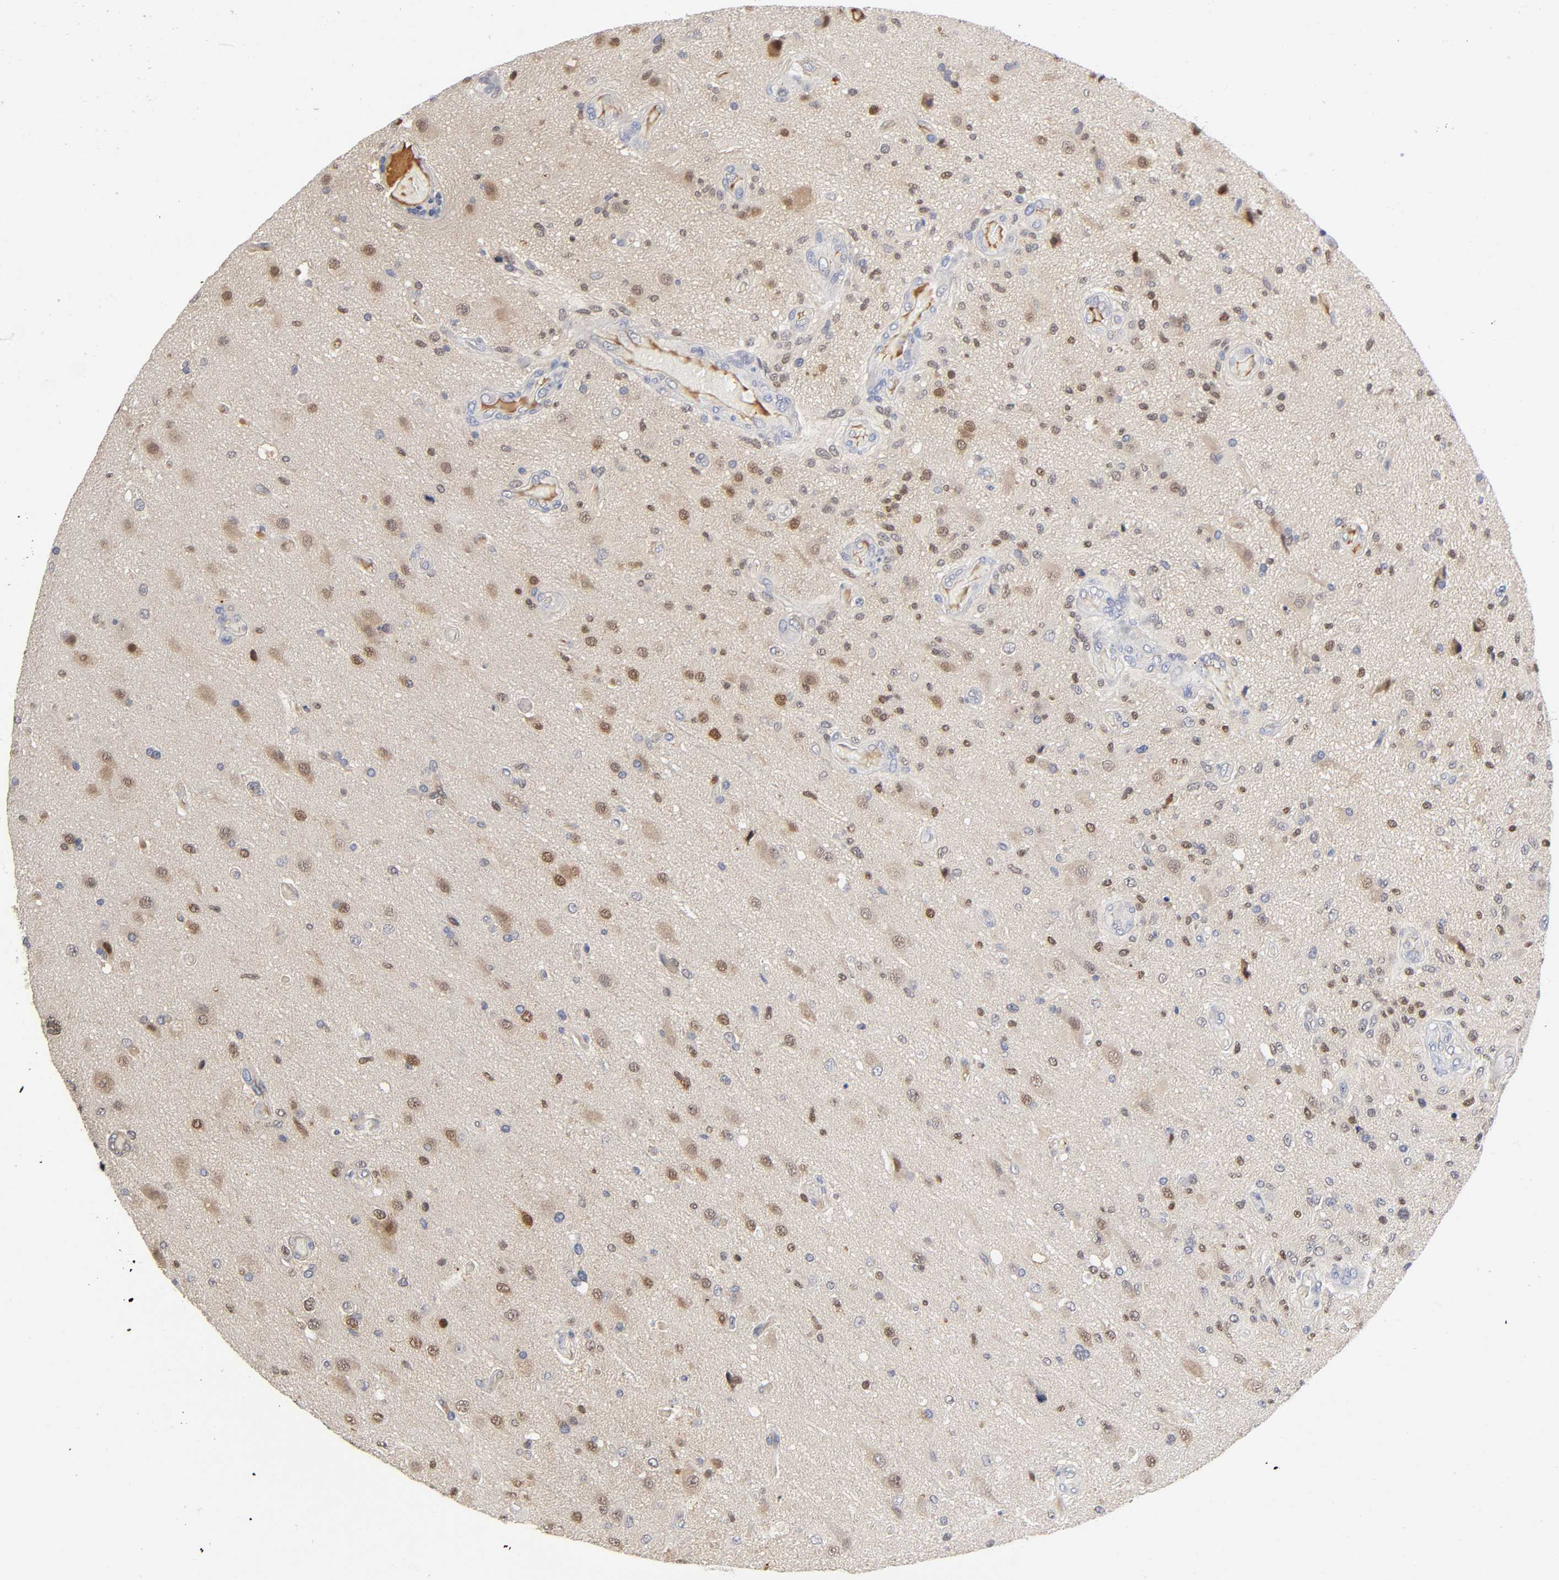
{"staining": {"intensity": "weak", "quantity": "25%-75%", "location": "cytoplasmic/membranous,nuclear"}, "tissue": "glioma", "cell_type": "Tumor cells", "image_type": "cancer", "snomed": [{"axis": "morphology", "description": "Normal tissue, NOS"}, {"axis": "morphology", "description": "Glioma, malignant, High grade"}, {"axis": "topography", "description": "Cerebral cortex"}], "caption": "The histopathology image displays staining of glioma, revealing weak cytoplasmic/membranous and nuclear protein positivity (brown color) within tumor cells.", "gene": "NOVA1", "patient": {"sex": "male", "age": 77}}